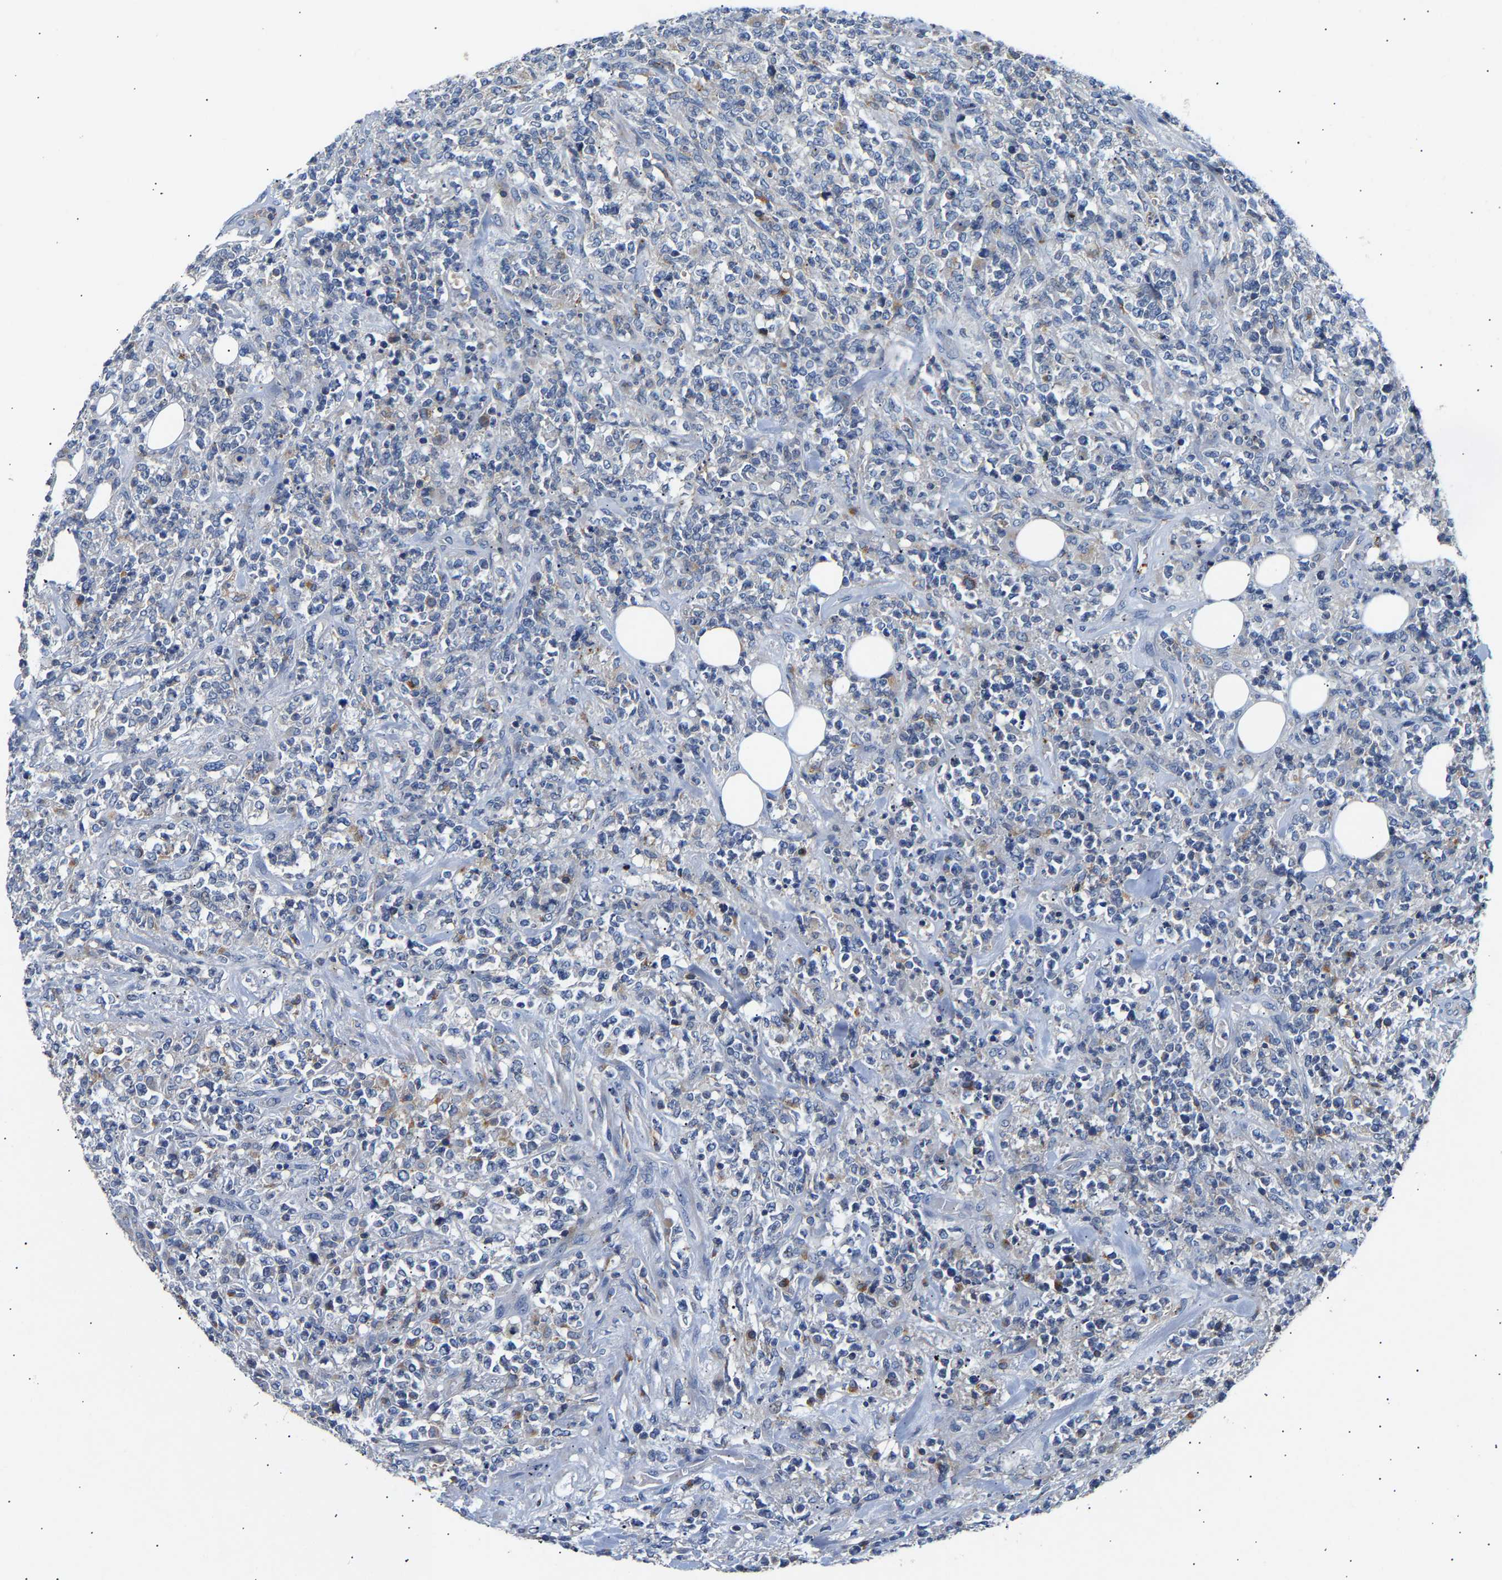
{"staining": {"intensity": "negative", "quantity": "none", "location": "none"}, "tissue": "lymphoma", "cell_type": "Tumor cells", "image_type": "cancer", "snomed": [{"axis": "morphology", "description": "Malignant lymphoma, non-Hodgkin's type, High grade"}, {"axis": "topography", "description": "Soft tissue"}], "caption": "A high-resolution histopathology image shows immunohistochemistry staining of lymphoma, which shows no significant expression in tumor cells.", "gene": "CCDC171", "patient": {"sex": "male", "age": 18}}